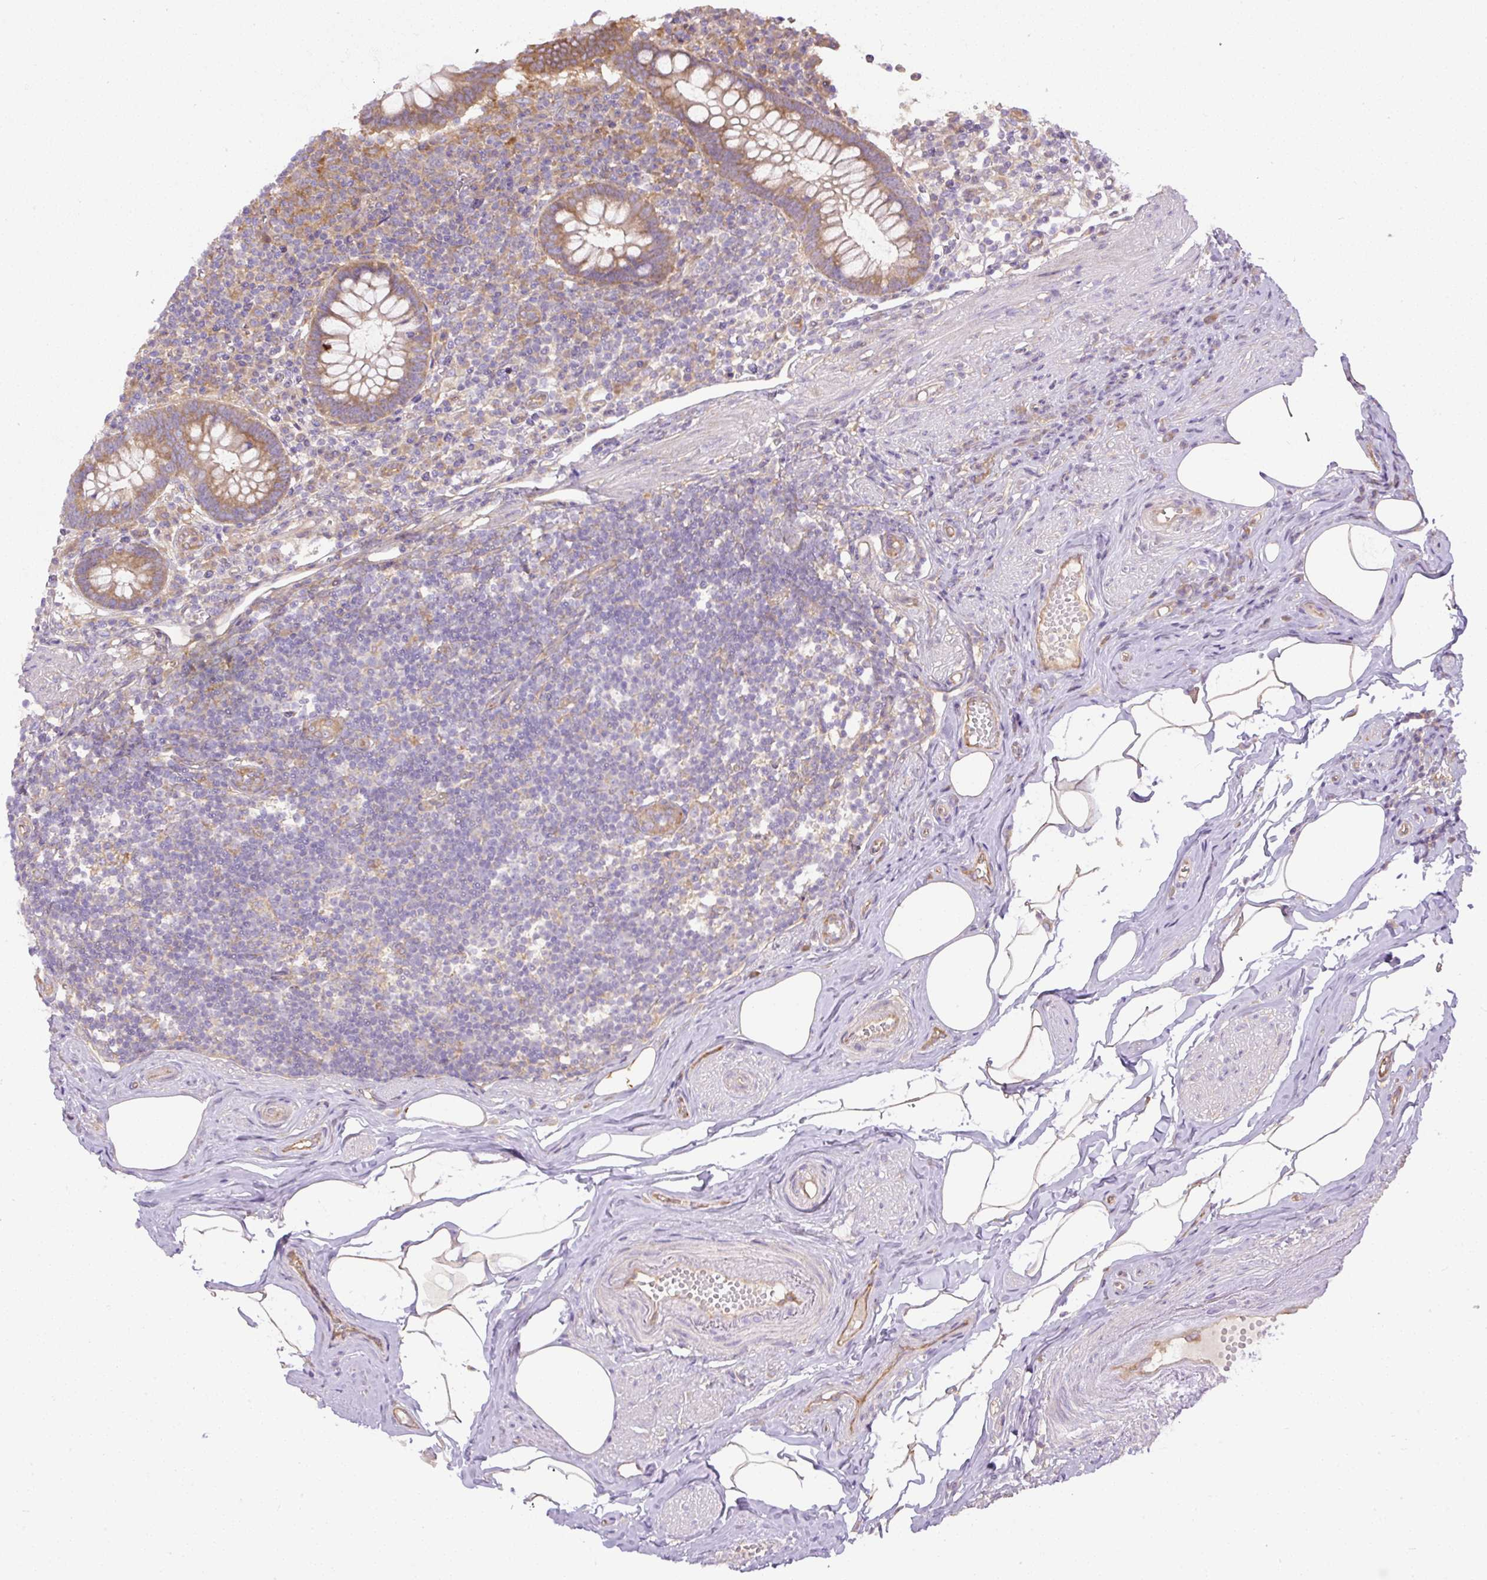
{"staining": {"intensity": "moderate", "quantity": ">75%", "location": "cytoplasmic/membranous"}, "tissue": "appendix", "cell_type": "Glandular cells", "image_type": "normal", "snomed": [{"axis": "morphology", "description": "Normal tissue, NOS"}, {"axis": "topography", "description": "Appendix"}], "caption": "About >75% of glandular cells in benign human appendix exhibit moderate cytoplasmic/membranous protein expression as visualized by brown immunohistochemical staining.", "gene": "DAPK1", "patient": {"sex": "female", "age": 56}}